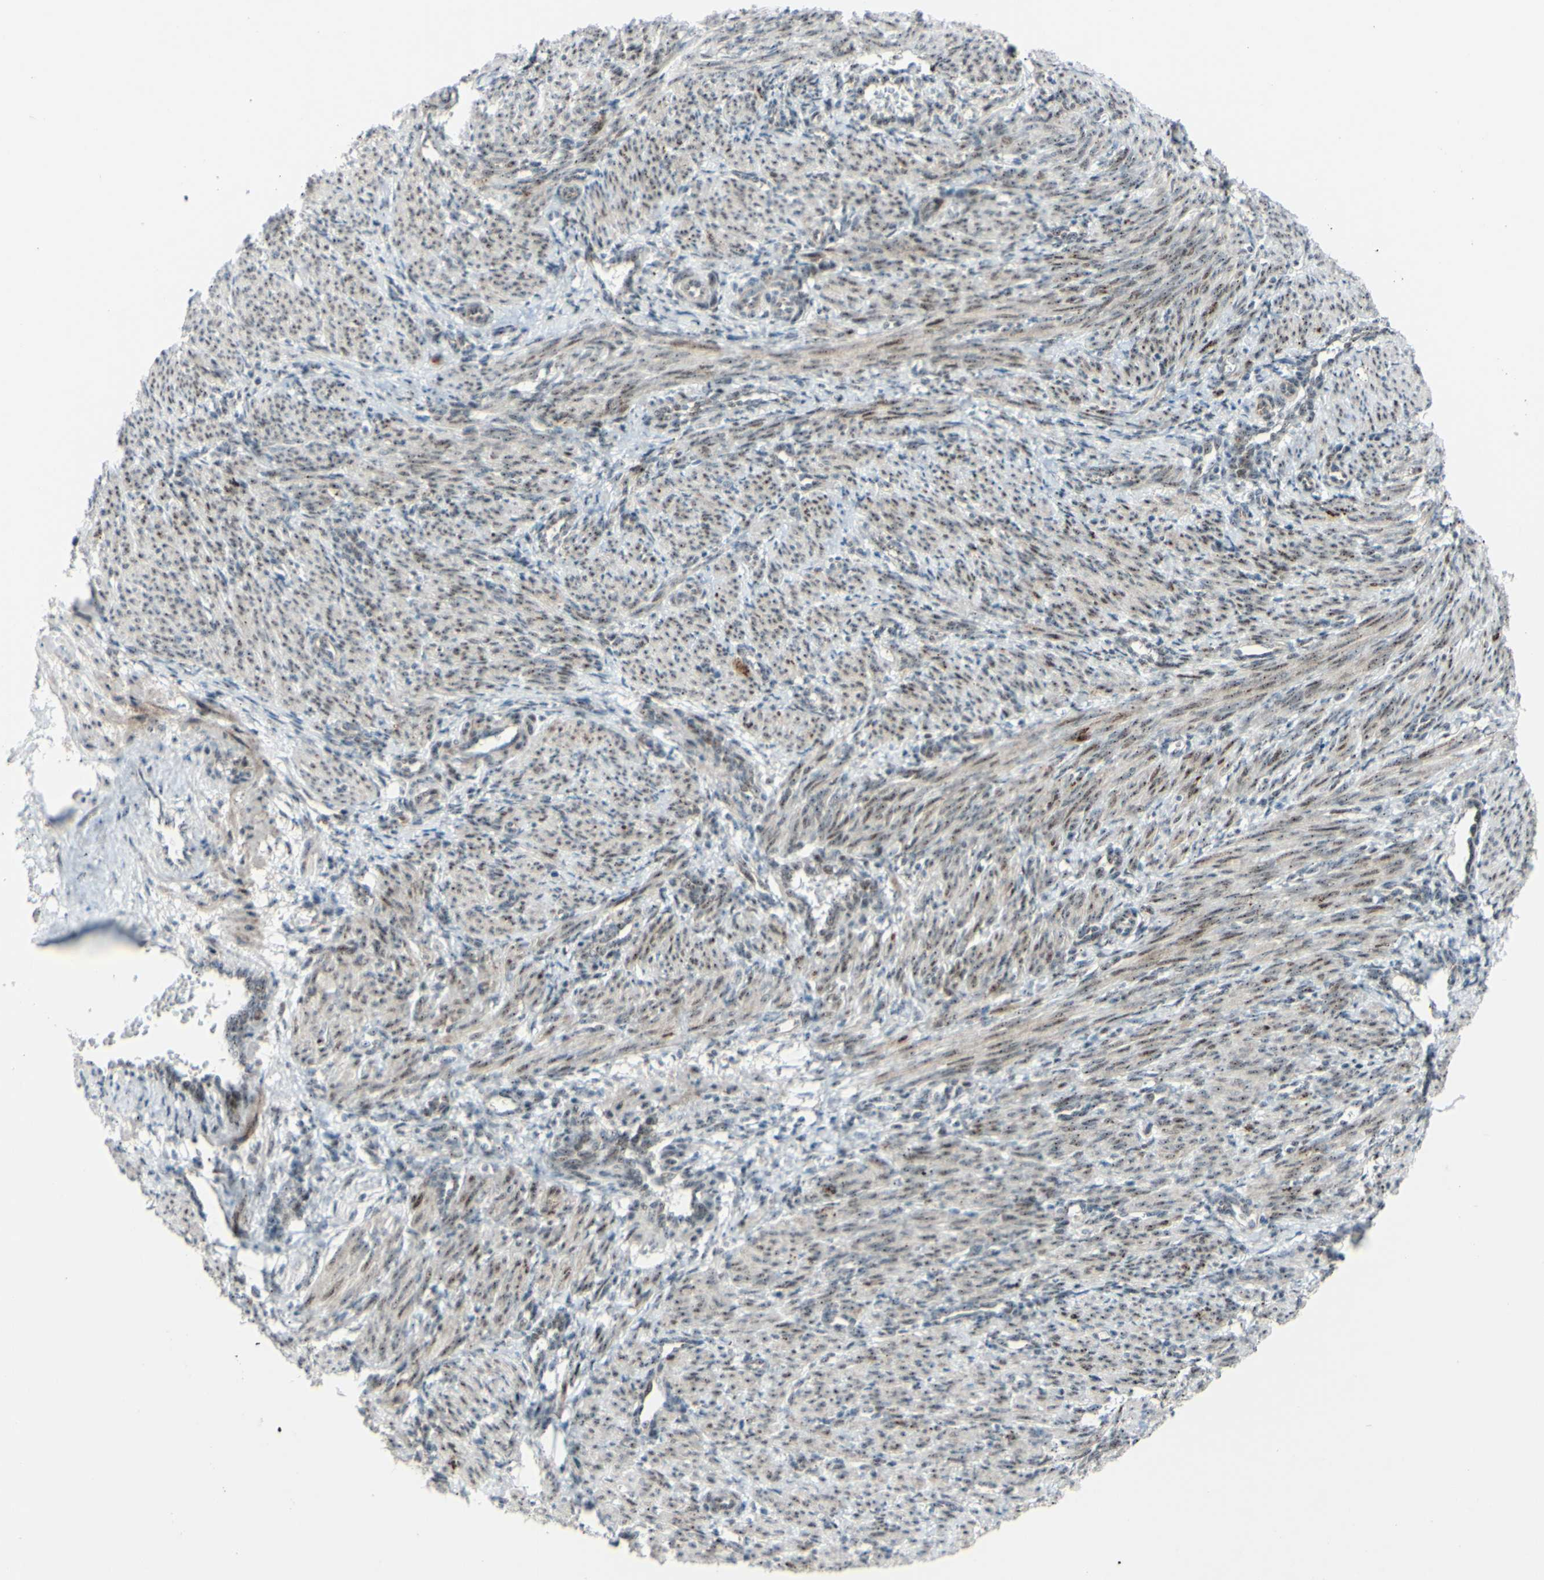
{"staining": {"intensity": "moderate", "quantity": ">75%", "location": "cytoplasmic/membranous,nuclear"}, "tissue": "smooth muscle", "cell_type": "Smooth muscle cells", "image_type": "normal", "snomed": [{"axis": "morphology", "description": "Normal tissue, NOS"}, {"axis": "topography", "description": "Endometrium"}], "caption": "Immunohistochemistry of normal smooth muscle shows medium levels of moderate cytoplasmic/membranous,nuclear expression in about >75% of smooth muscle cells. Ihc stains the protein in brown and the nuclei are stained blue.", "gene": "POLR1A", "patient": {"sex": "female", "age": 33}}